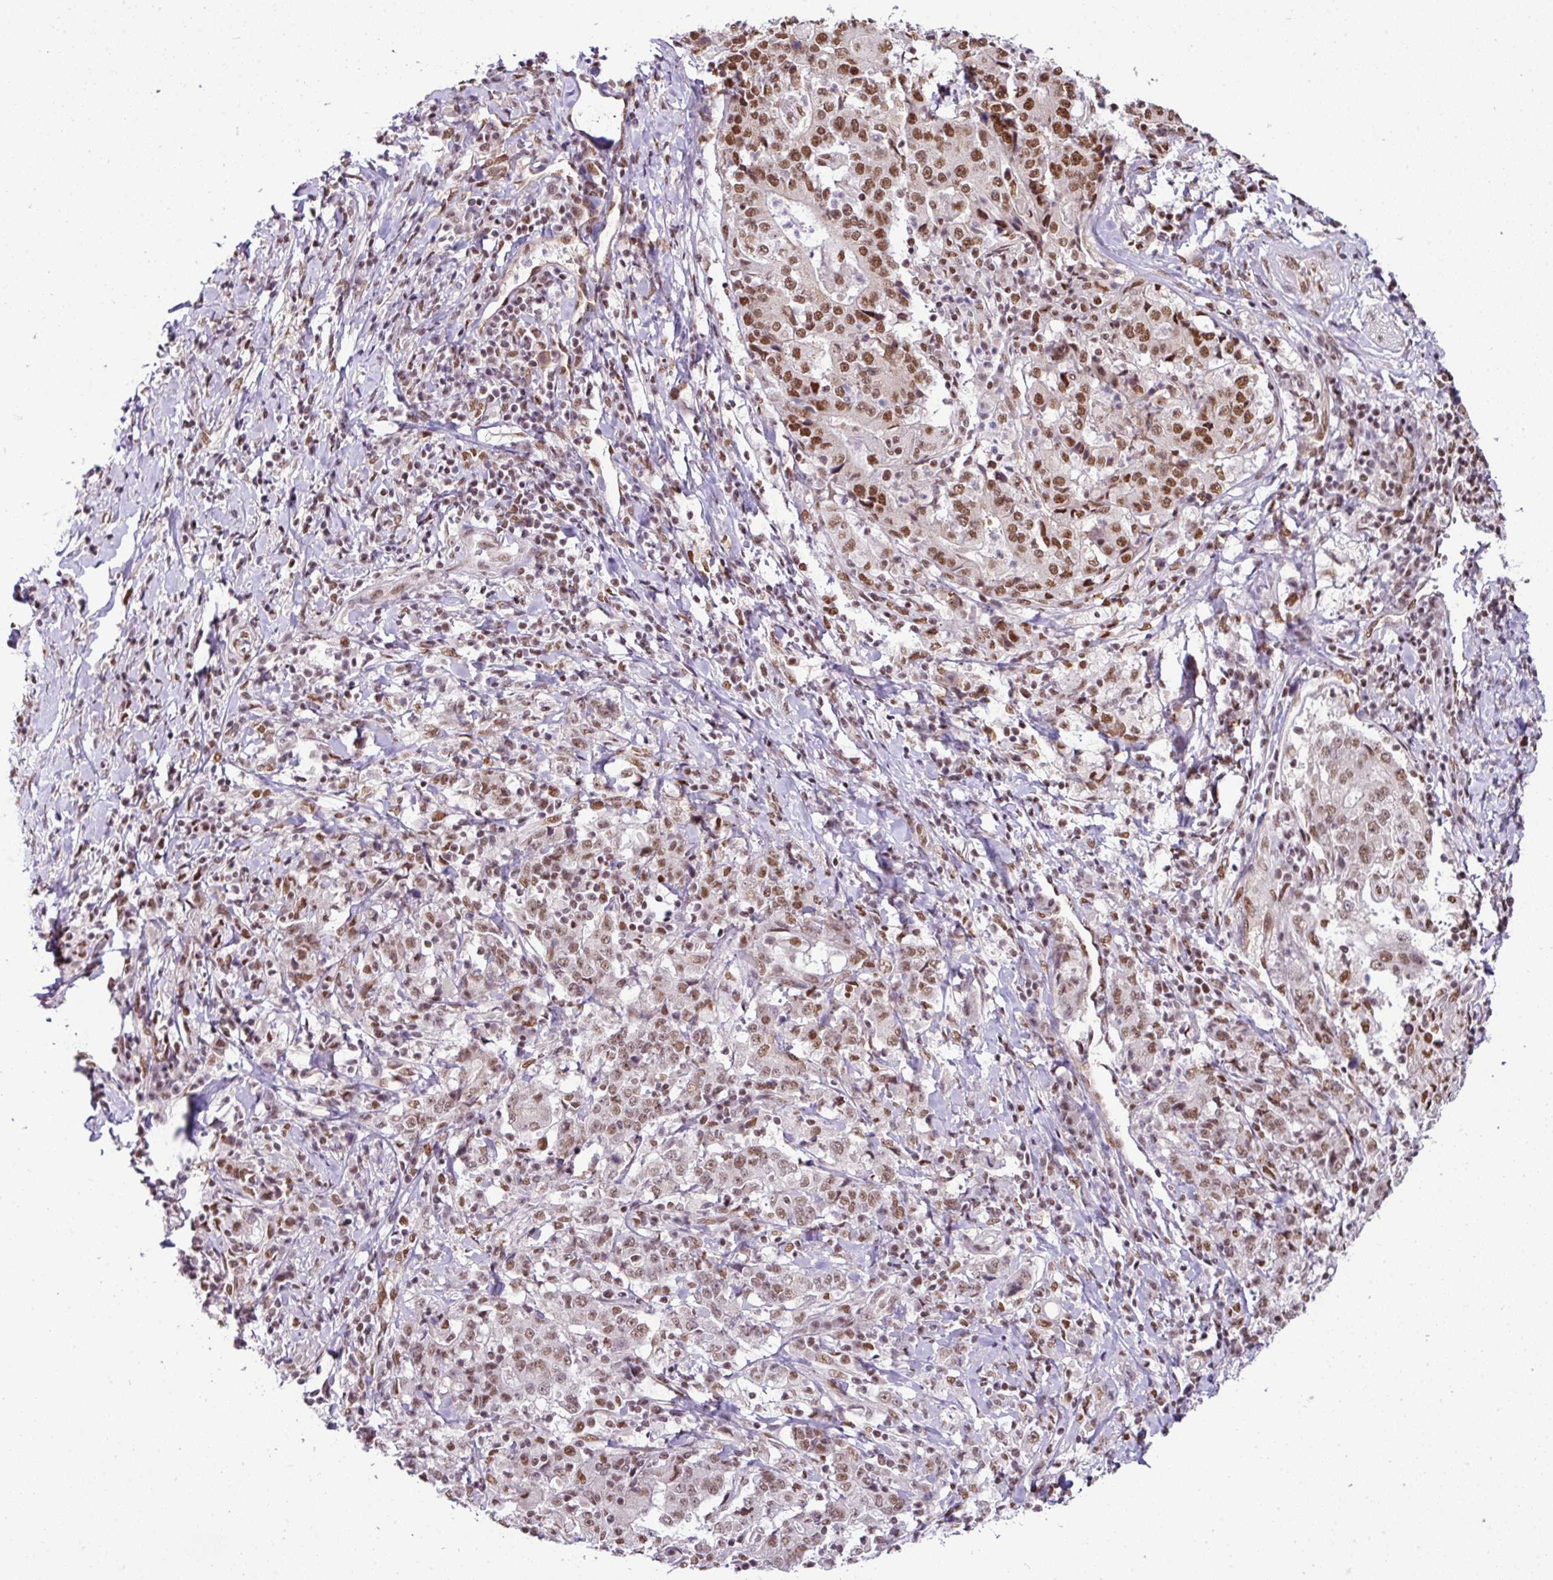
{"staining": {"intensity": "moderate", "quantity": ">75%", "location": "nuclear"}, "tissue": "stomach cancer", "cell_type": "Tumor cells", "image_type": "cancer", "snomed": [{"axis": "morphology", "description": "Normal tissue, NOS"}, {"axis": "morphology", "description": "Adenocarcinoma, NOS"}, {"axis": "topography", "description": "Stomach, upper"}, {"axis": "topography", "description": "Stomach"}], "caption": "This histopathology image reveals stomach cancer stained with immunohistochemistry (IHC) to label a protein in brown. The nuclear of tumor cells show moderate positivity for the protein. Nuclei are counter-stained blue.", "gene": "PGAP4", "patient": {"sex": "male", "age": 59}}